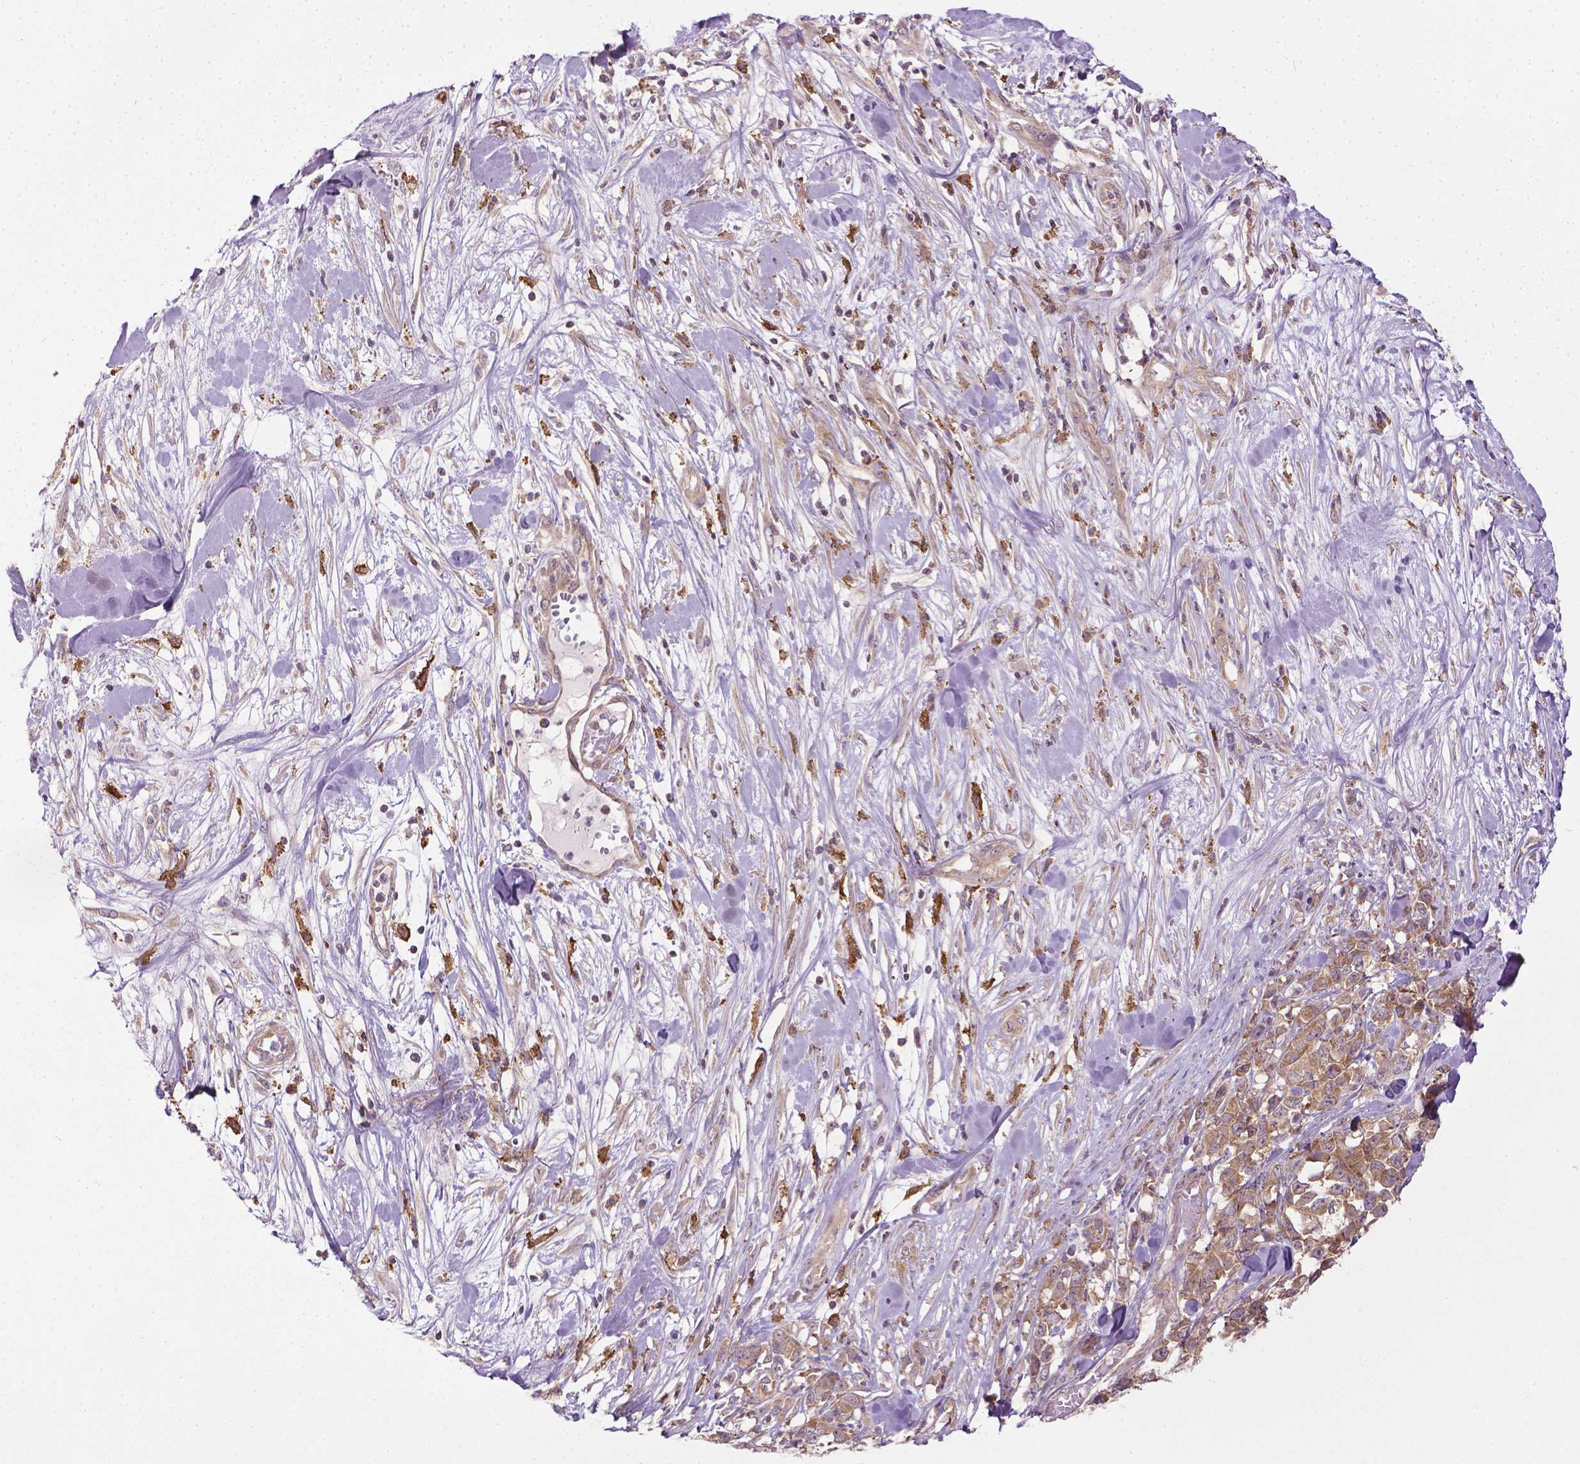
{"staining": {"intensity": "moderate", "quantity": "25%-75%", "location": "cytoplasmic/membranous"}, "tissue": "melanoma", "cell_type": "Tumor cells", "image_type": "cancer", "snomed": [{"axis": "morphology", "description": "Malignant melanoma, Metastatic site"}, {"axis": "topography", "description": "Skin"}], "caption": "IHC of human malignant melanoma (metastatic site) reveals medium levels of moderate cytoplasmic/membranous staining in about 25%-75% of tumor cells. (brown staining indicates protein expression, while blue staining denotes nuclei).", "gene": "PRAG1", "patient": {"sex": "male", "age": 84}}